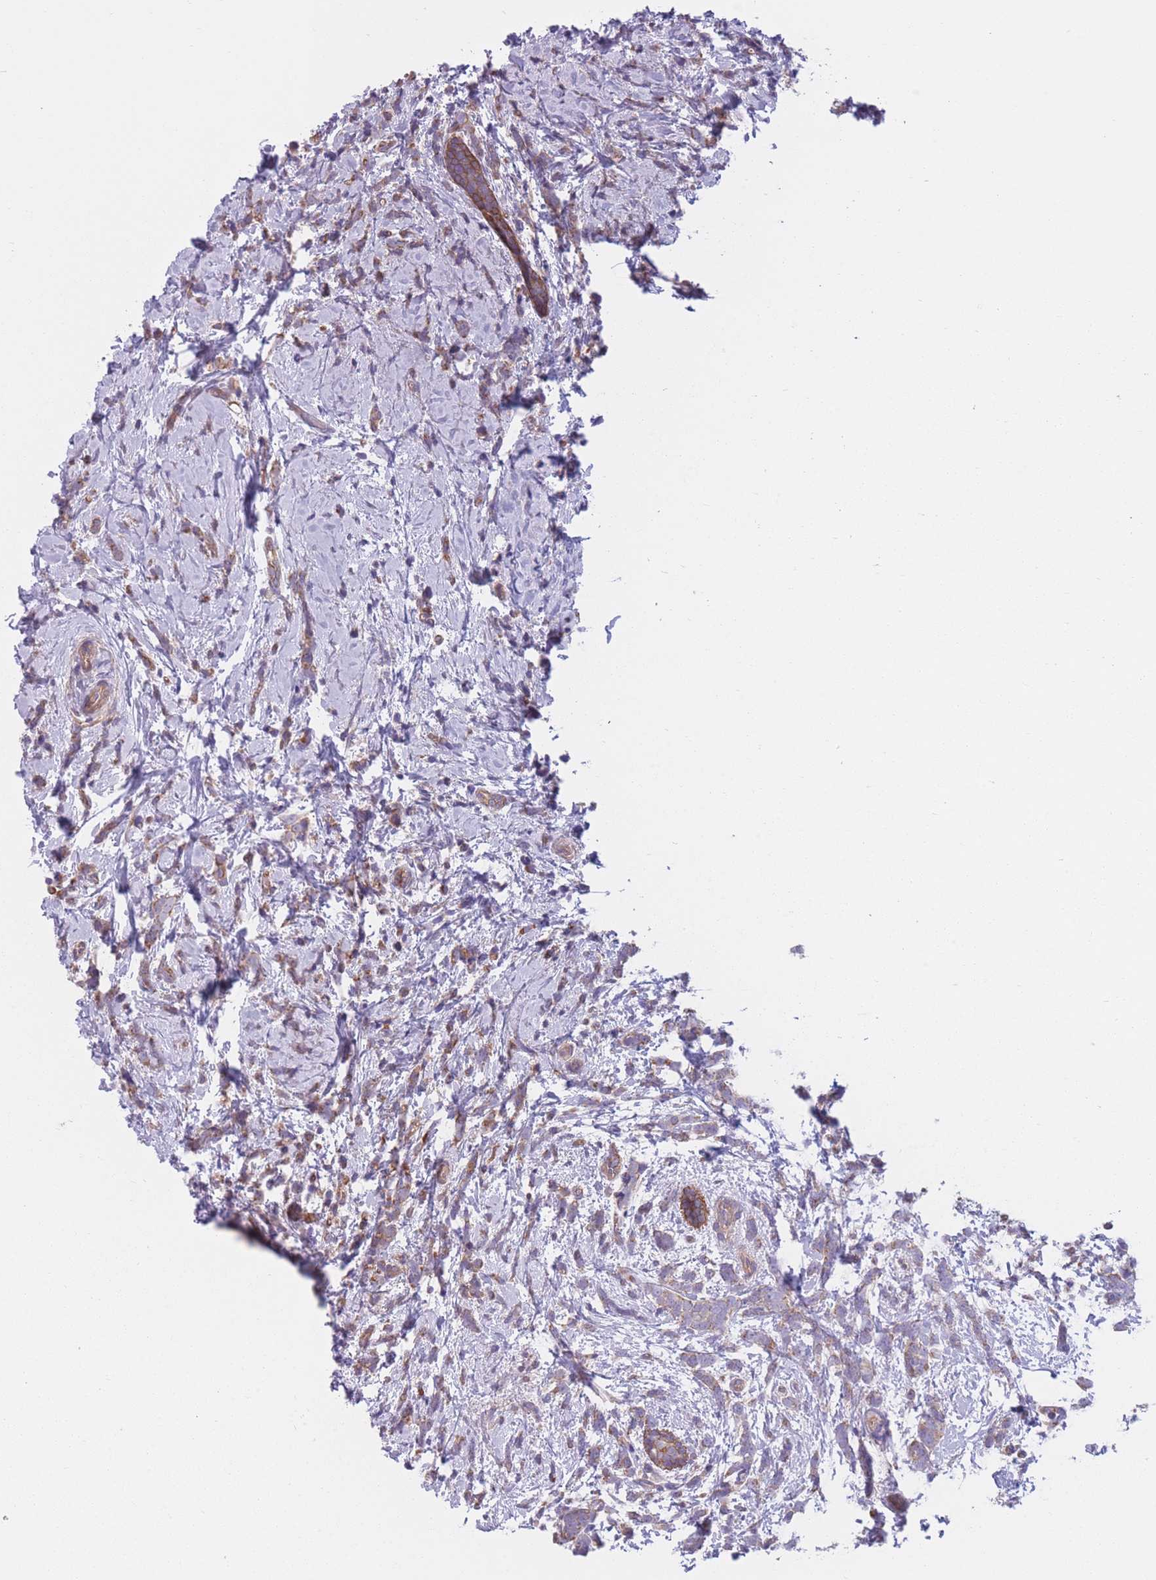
{"staining": {"intensity": "weak", "quantity": ">75%", "location": "cytoplasmic/membranous"}, "tissue": "breast cancer", "cell_type": "Tumor cells", "image_type": "cancer", "snomed": [{"axis": "morphology", "description": "Lobular carcinoma"}, {"axis": "topography", "description": "Breast"}], "caption": "Immunohistochemistry of breast cancer (lobular carcinoma) demonstrates low levels of weak cytoplasmic/membranous expression in about >75% of tumor cells.", "gene": "SERPINB3", "patient": {"sex": "female", "age": 58}}